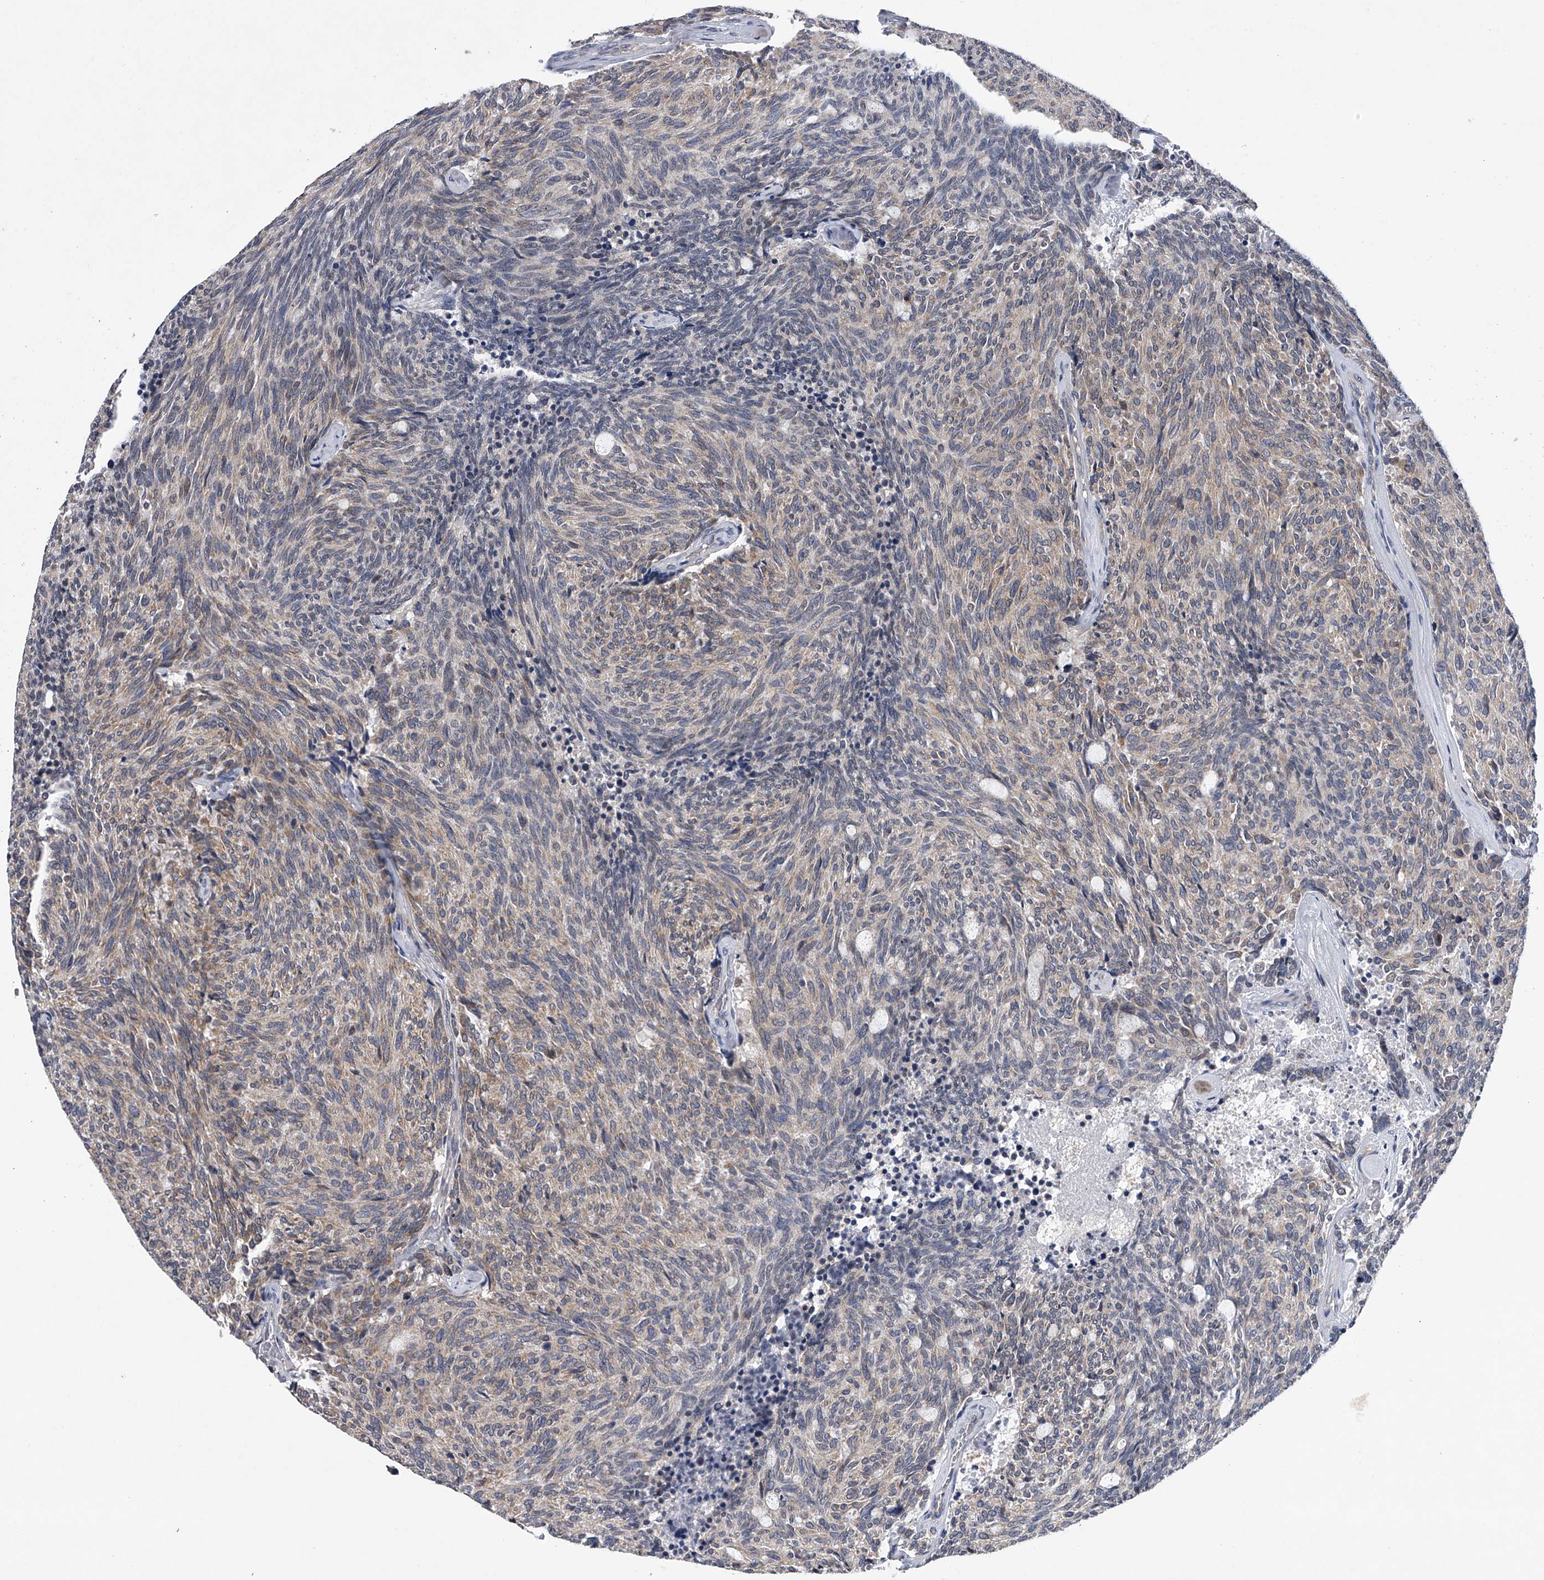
{"staining": {"intensity": "weak", "quantity": "25%-75%", "location": "cytoplasmic/membranous"}, "tissue": "carcinoid", "cell_type": "Tumor cells", "image_type": "cancer", "snomed": [{"axis": "morphology", "description": "Carcinoid, malignant, NOS"}, {"axis": "topography", "description": "Pancreas"}], "caption": "This is a photomicrograph of immunohistochemistry (IHC) staining of carcinoid, which shows weak positivity in the cytoplasmic/membranous of tumor cells.", "gene": "RNF5", "patient": {"sex": "female", "age": 54}}